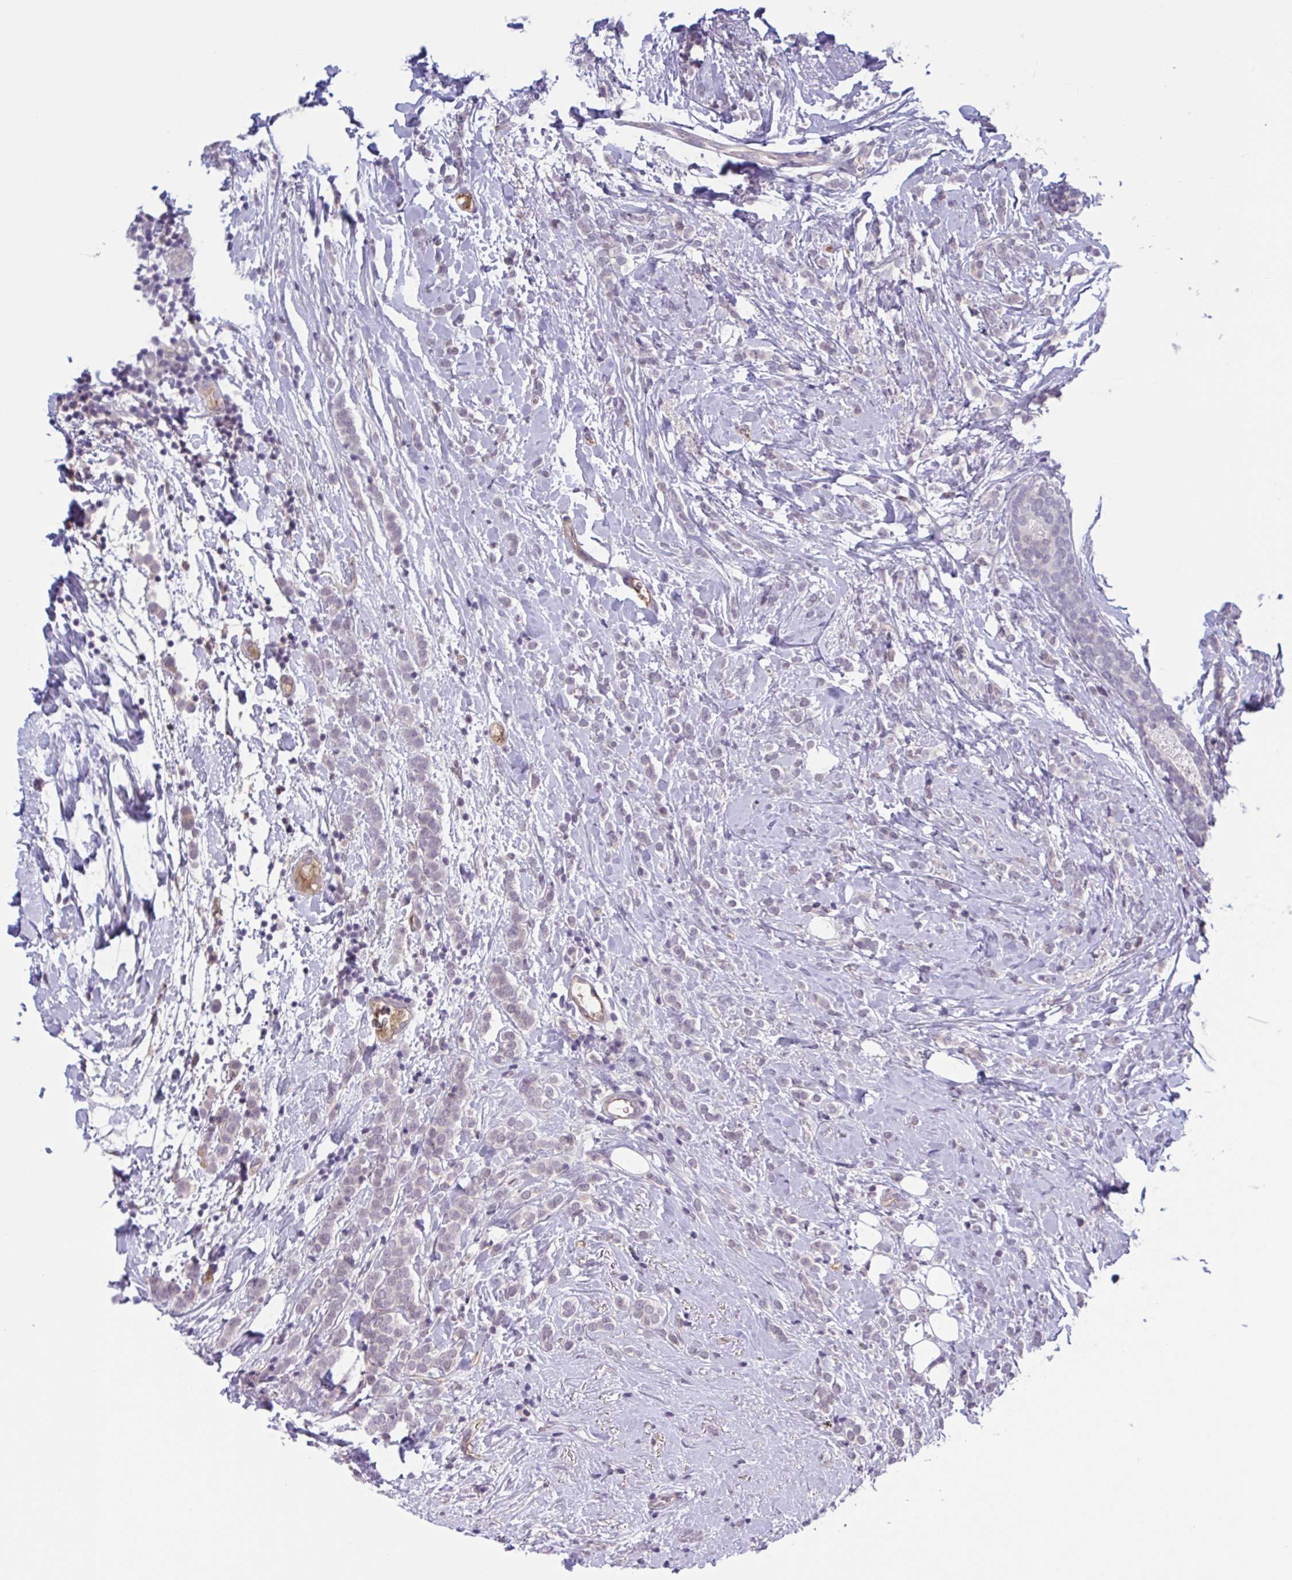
{"staining": {"intensity": "negative", "quantity": "none", "location": "none"}, "tissue": "breast cancer", "cell_type": "Tumor cells", "image_type": "cancer", "snomed": [{"axis": "morphology", "description": "Lobular carcinoma"}, {"axis": "topography", "description": "Breast"}], "caption": "Immunohistochemistry micrograph of neoplastic tissue: human breast cancer (lobular carcinoma) stained with DAB (3,3'-diaminobenzidine) shows no significant protein expression in tumor cells.", "gene": "TTC7B", "patient": {"sex": "female", "age": 49}}